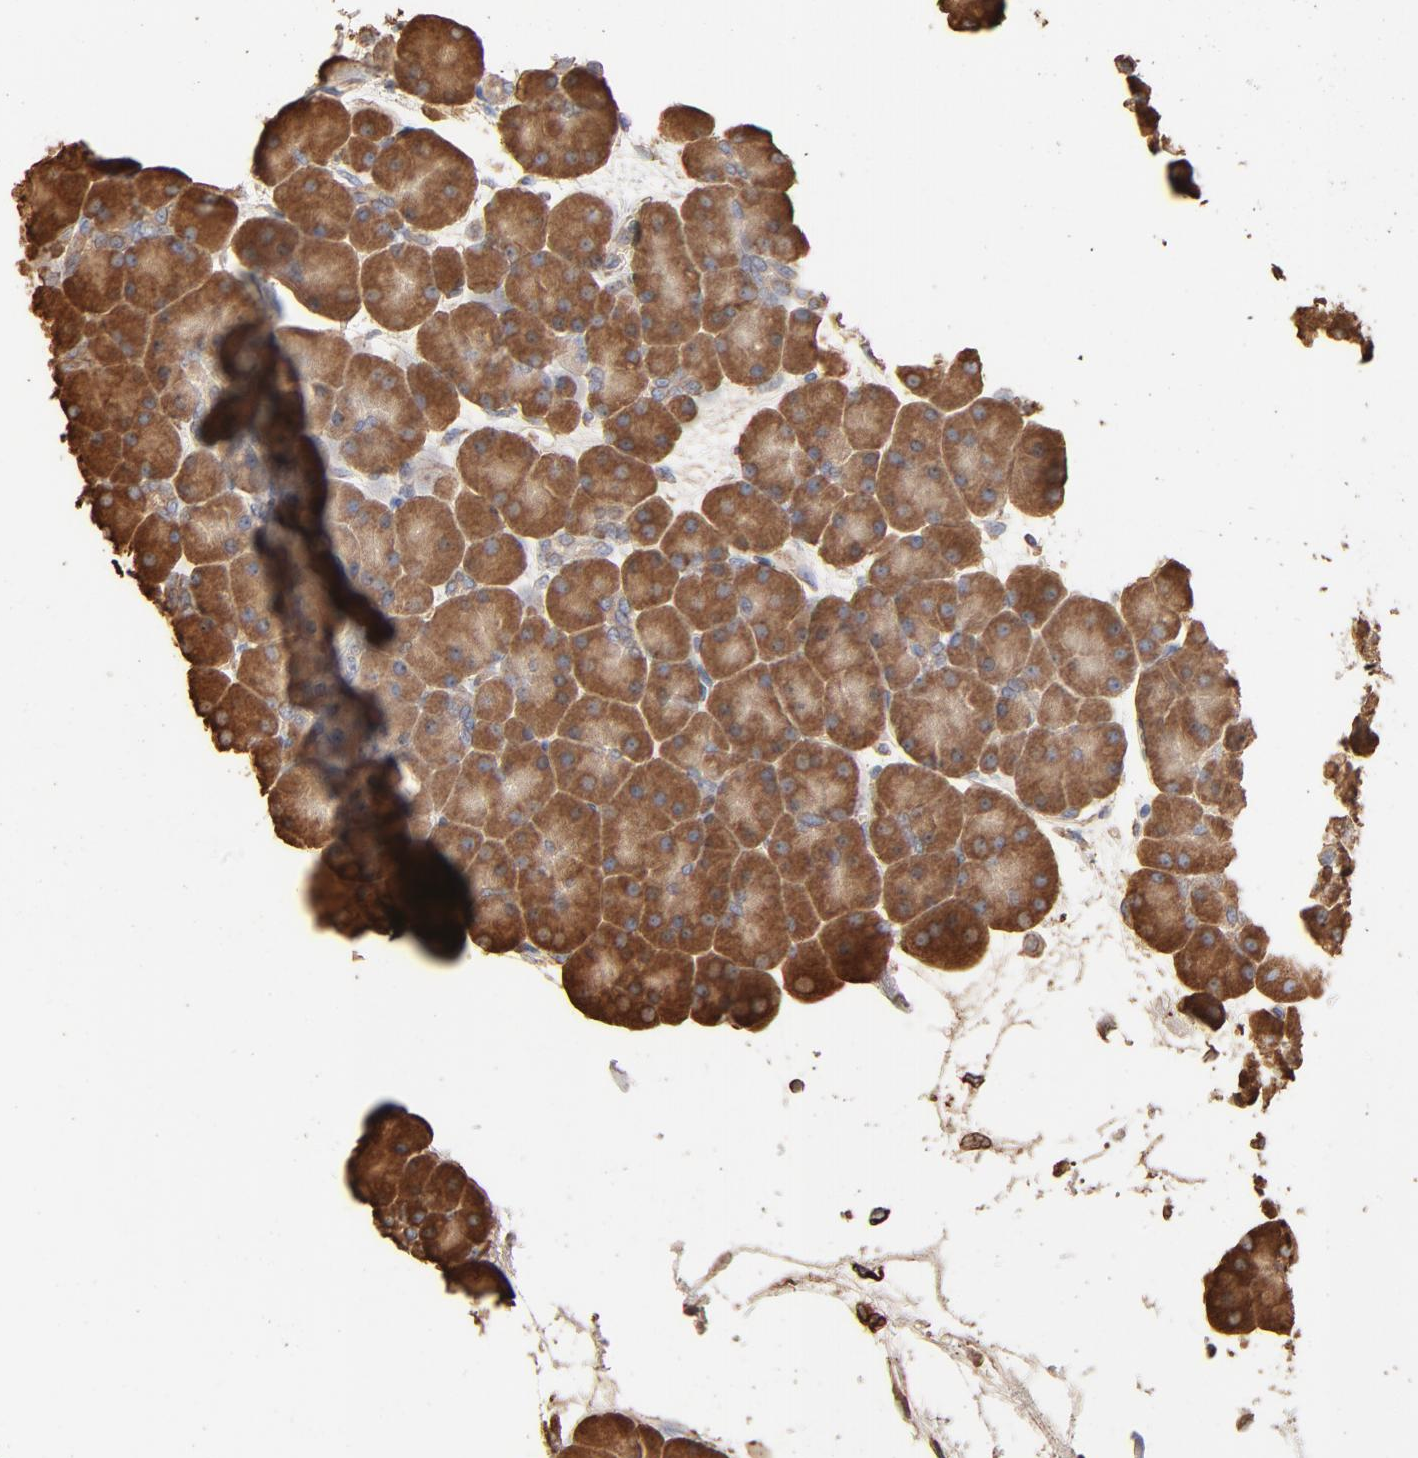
{"staining": {"intensity": "moderate", "quantity": ">75%", "location": "cytoplasmic/membranous"}, "tissue": "pancreas", "cell_type": "Exocrine glandular cells", "image_type": "normal", "snomed": [{"axis": "morphology", "description": "Normal tissue, NOS"}, {"axis": "topography", "description": "Pancreas"}], "caption": "The immunohistochemical stain highlights moderate cytoplasmic/membranous positivity in exocrine glandular cells of normal pancreas.", "gene": "PDIA3", "patient": {"sex": "male", "age": 66}}